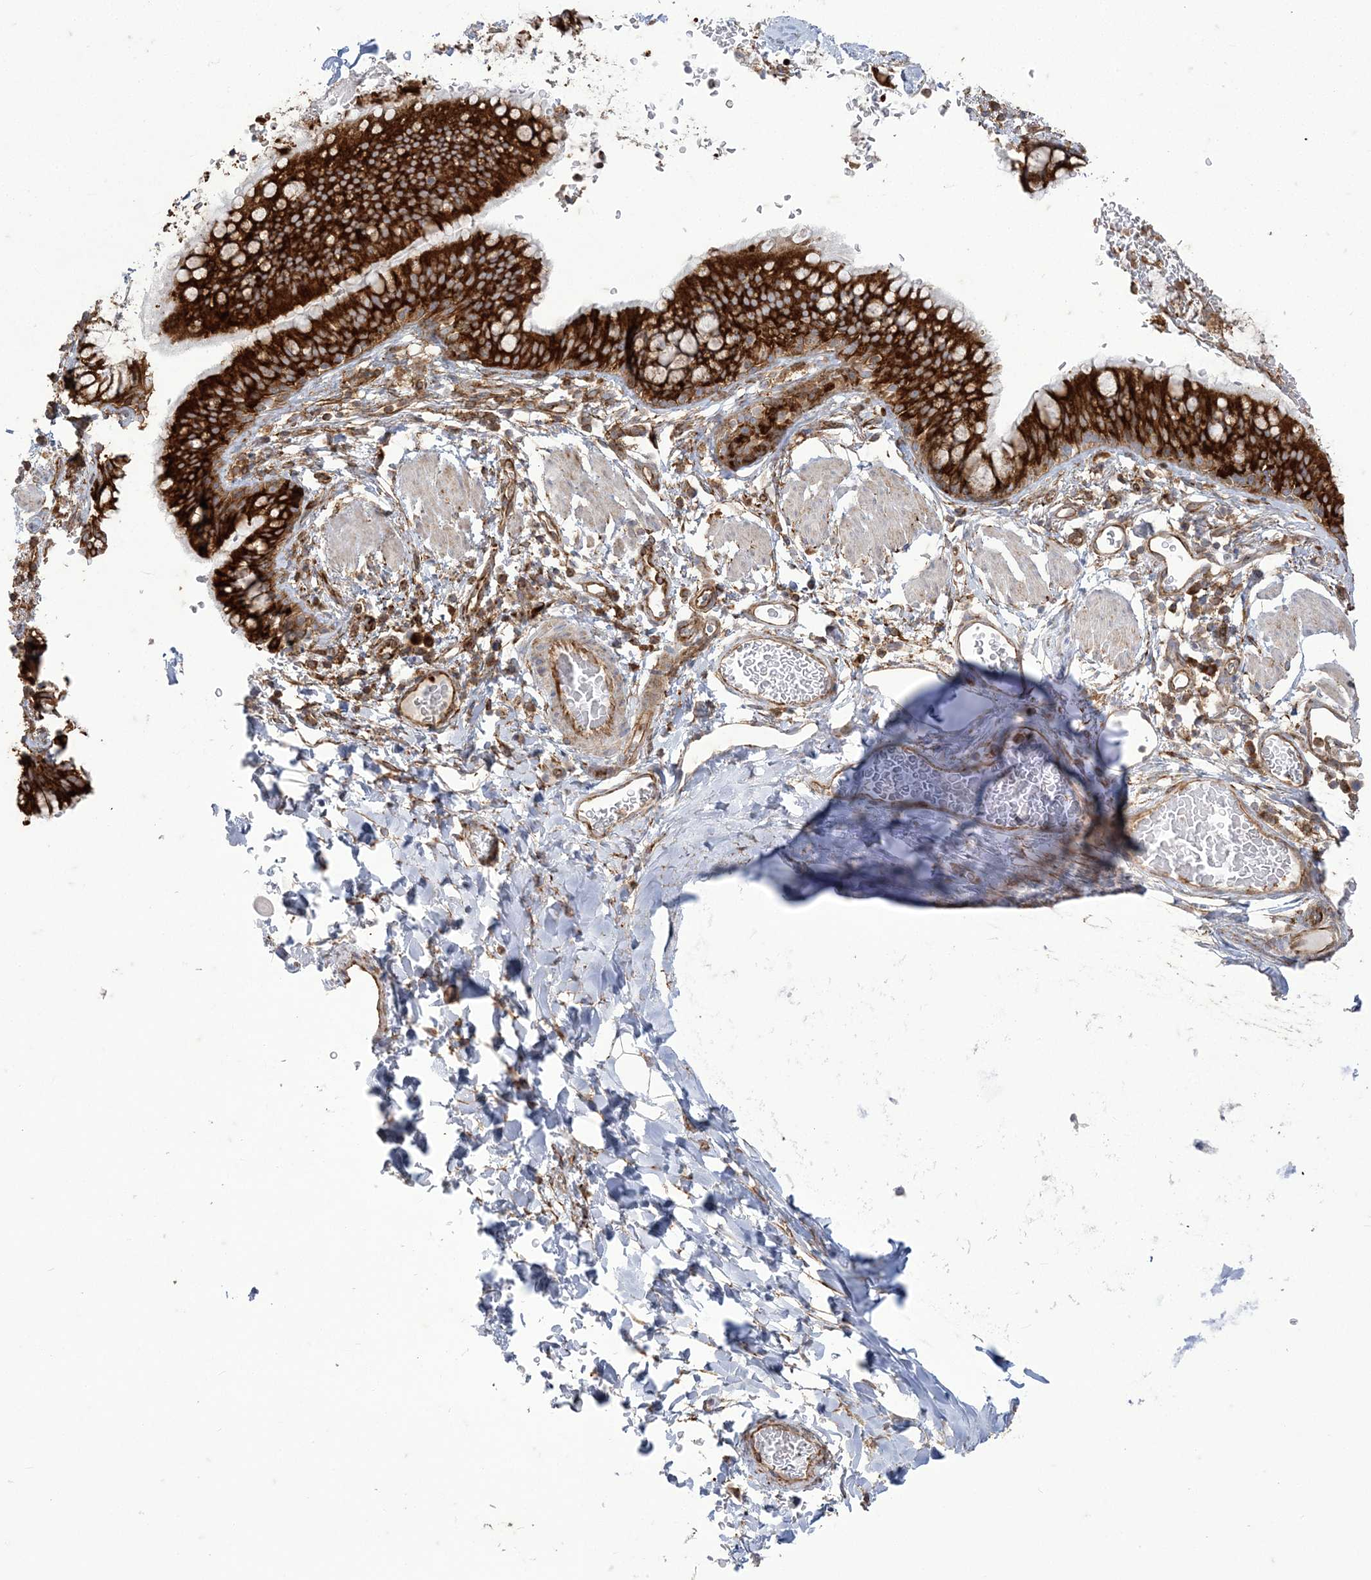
{"staining": {"intensity": "strong", "quantity": ">75%", "location": "cytoplasmic/membranous"}, "tissue": "bronchus", "cell_type": "Respiratory epithelial cells", "image_type": "normal", "snomed": [{"axis": "morphology", "description": "Normal tissue, NOS"}, {"axis": "topography", "description": "Cartilage tissue"}, {"axis": "topography", "description": "Bronchus"}], "caption": "A brown stain shows strong cytoplasmic/membranous staining of a protein in respiratory epithelial cells of unremarkable human bronchus.", "gene": "DERL3", "patient": {"sex": "female", "age": 36}}